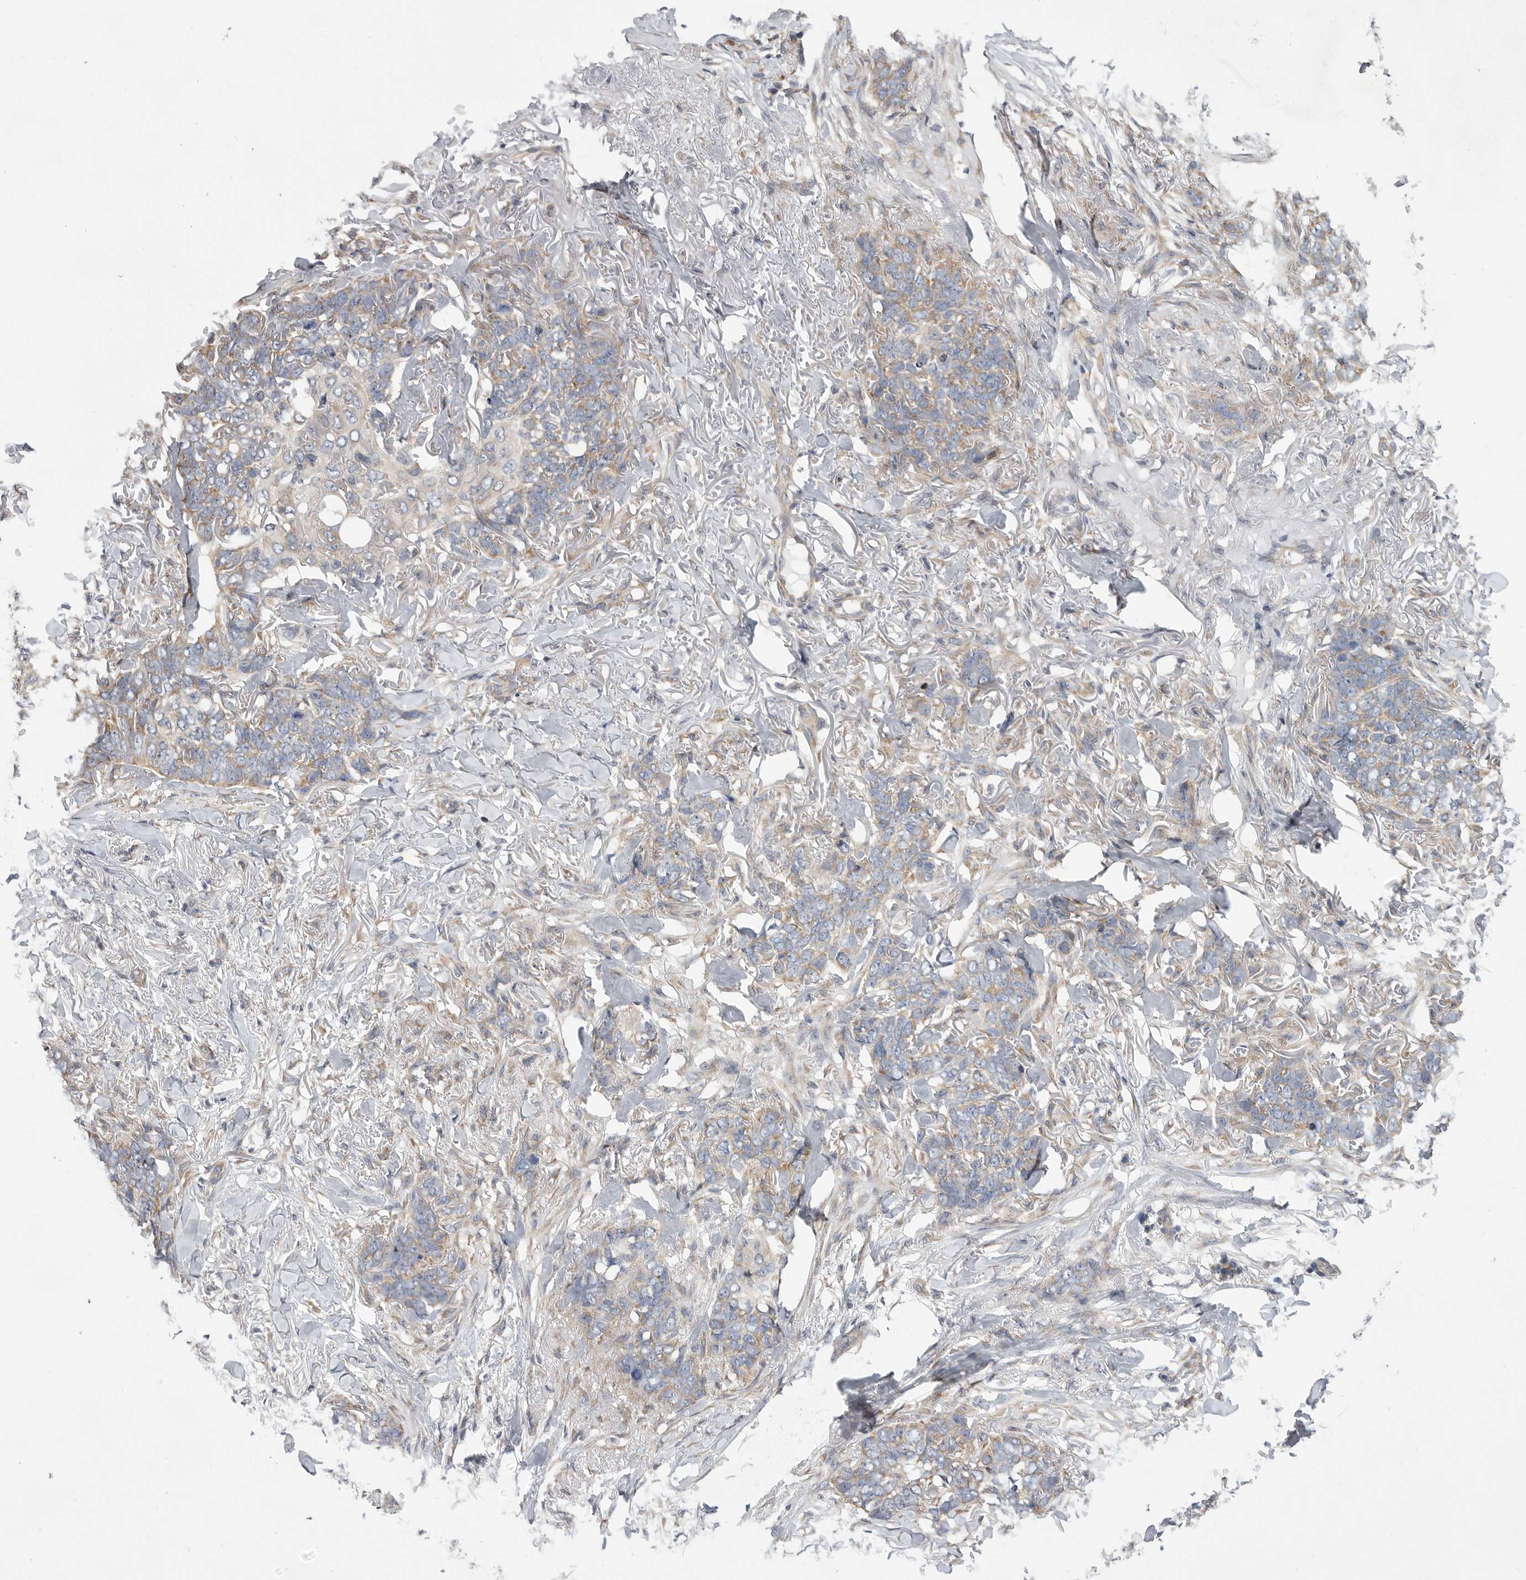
{"staining": {"intensity": "moderate", "quantity": ">75%", "location": "cytoplasmic/membranous"}, "tissue": "skin cancer", "cell_type": "Tumor cells", "image_type": "cancer", "snomed": [{"axis": "morphology", "description": "Normal tissue, NOS"}, {"axis": "morphology", "description": "Basal cell carcinoma"}, {"axis": "topography", "description": "Skin"}], "caption": "Protein expression analysis of skin cancer demonstrates moderate cytoplasmic/membranous staining in approximately >75% of tumor cells.", "gene": "FBXO43", "patient": {"sex": "male", "age": 77}}